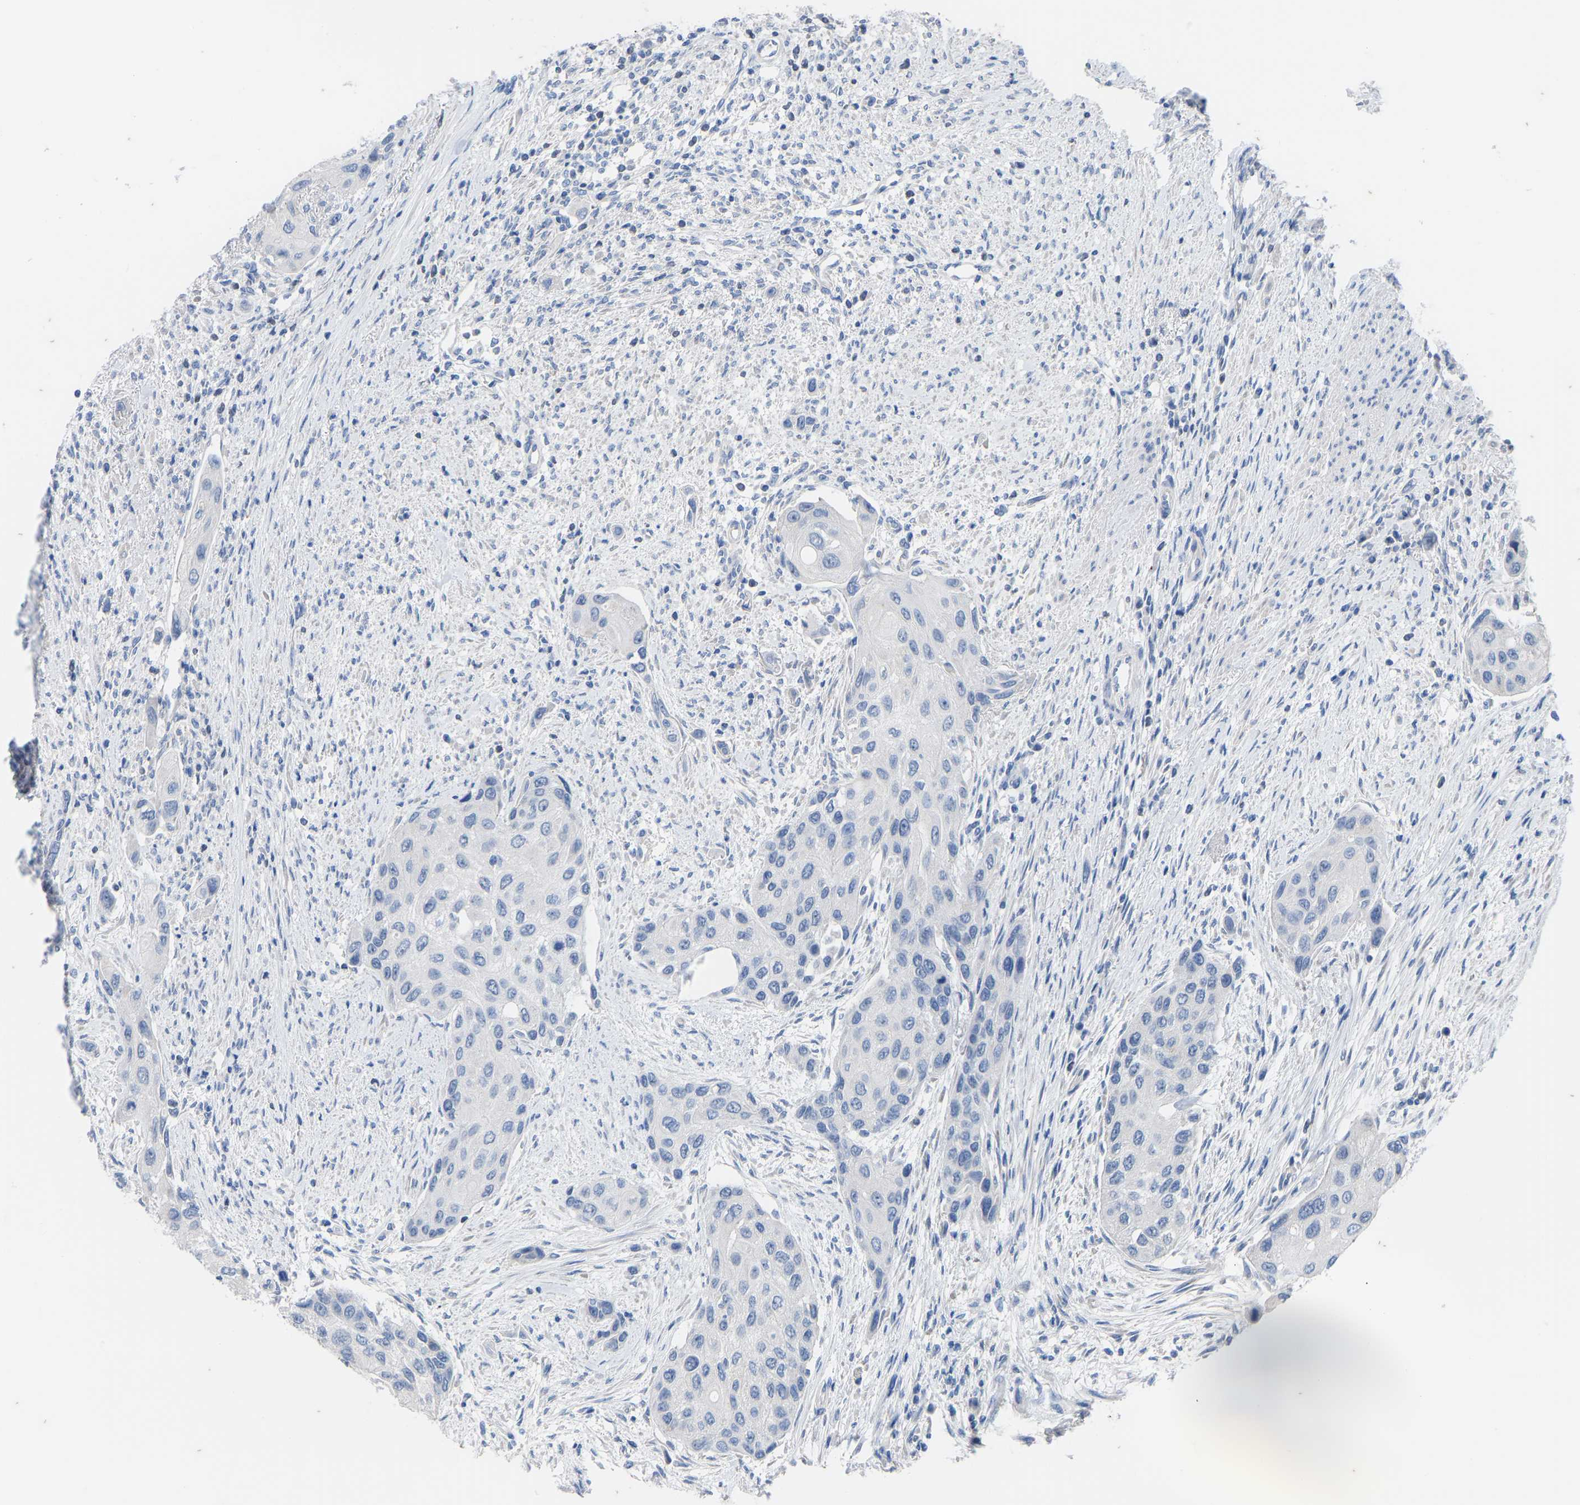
{"staining": {"intensity": "negative", "quantity": "none", "location": "none"}, "tissue": "urothelial cancer", "cell_type": "Tumor cells", "image_type": "cancer", "snomed": [{"axis": "morphology", "description": "Urothelial carcinoma, High grade"}, {"axis": "topography", "description": "Urinary bladder"}], "caption": "DAB immunohistochemical staining of human urothelial carcinoma (high-grade) reveals no significant expression in tumor cells.", "gene": "OLIG2", "patient": {"sex": "female", "age": 56}}